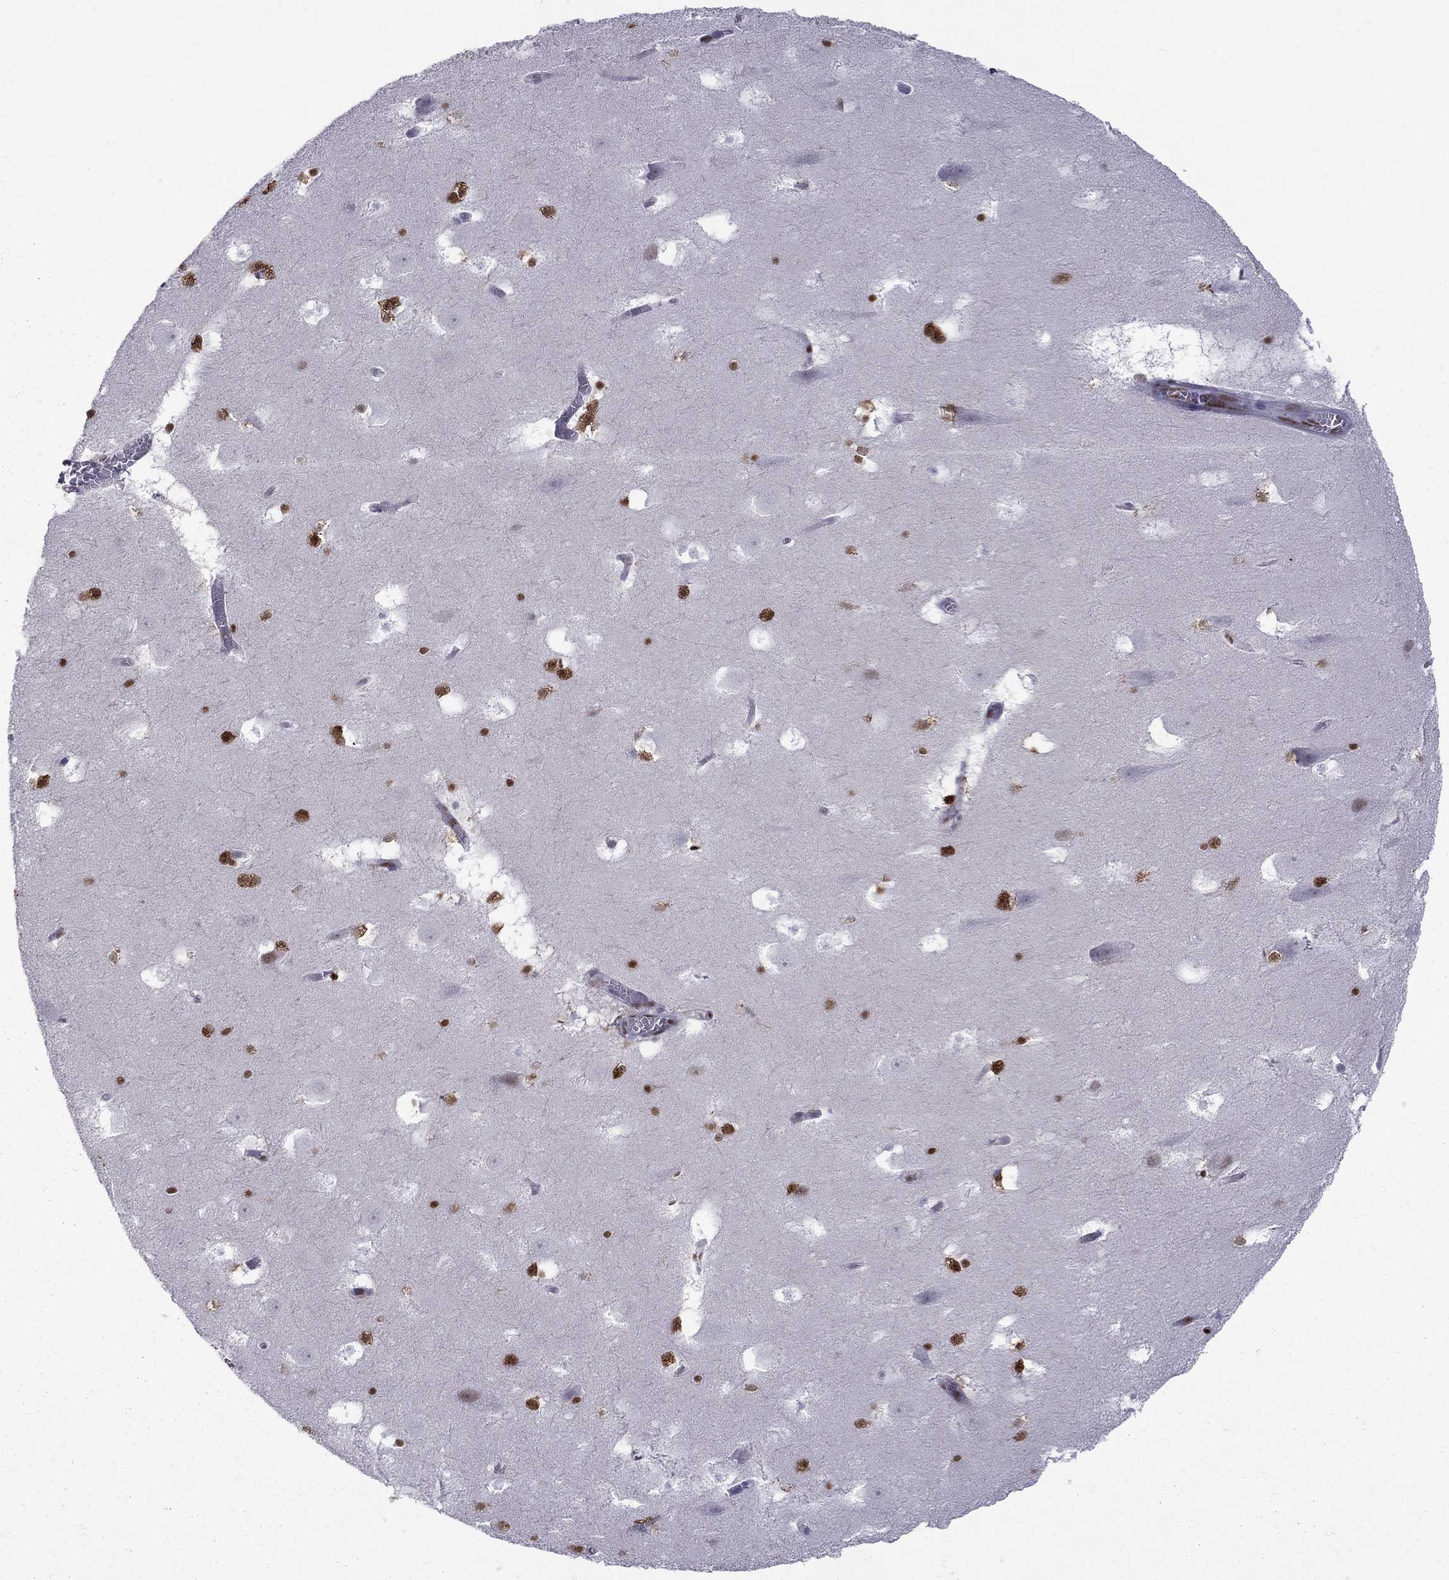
{"staining": {"intensity": "negative", "quantity": "none", "location": "none"}, "tissue": "hippocampus", "cell_type": "Glial cells", "image_type": "normal", "snomed": [{"axis": "morphology", "description": "Normal tissue, NOS"}, {"axis": "topography", "description": "Hippocampus"}], "caption": "Immunohistochemistry (IHC) image of unremarkable hippocampus stained for a protein (brown), which displays no staining in glial cells.", "gene": "PCGF3", "patient": {"sex": "male", "age": 45}}